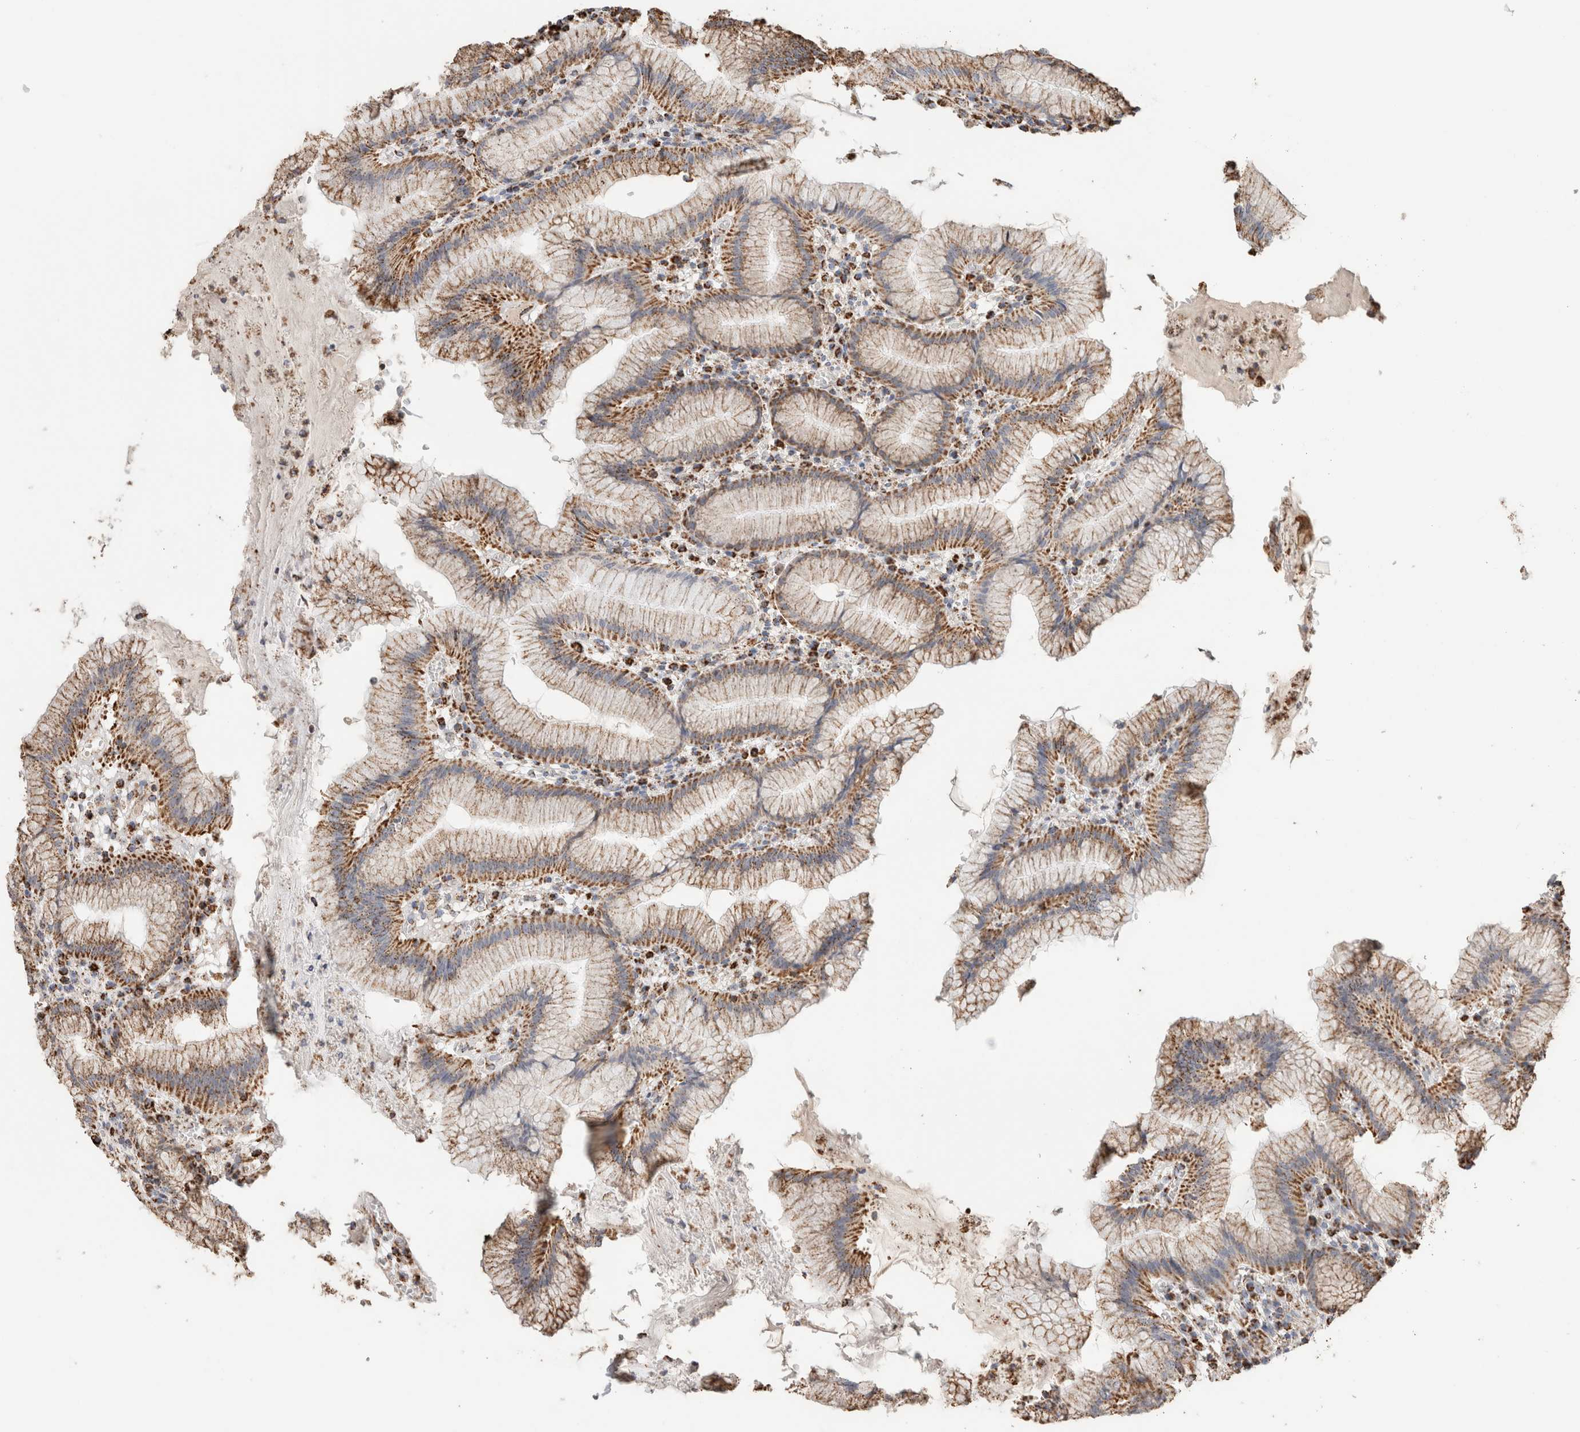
{"staining": {"intensity": "moderate", "quantity": ">75%", "location": "cytoplasmic/membranous"}, "tissue": "stomach", "cell_type": "Glandular cells", "image_type": "normal", "snomed": [{"axis": "morphology", "description": "Normal tissue, NOS"}, {"axis": "topography", "description": "Stomach"}], "caption": "Unremarkable stomach demonstrates moderate cytoplasmic/membranous staining in approximately >75% of glandular cells, visualized by immunohistochemistry. (IHC, brightfield microscopy, high magnification).", "gene": "C1QBP", "patient": {"sex": "male", "age": 55}}